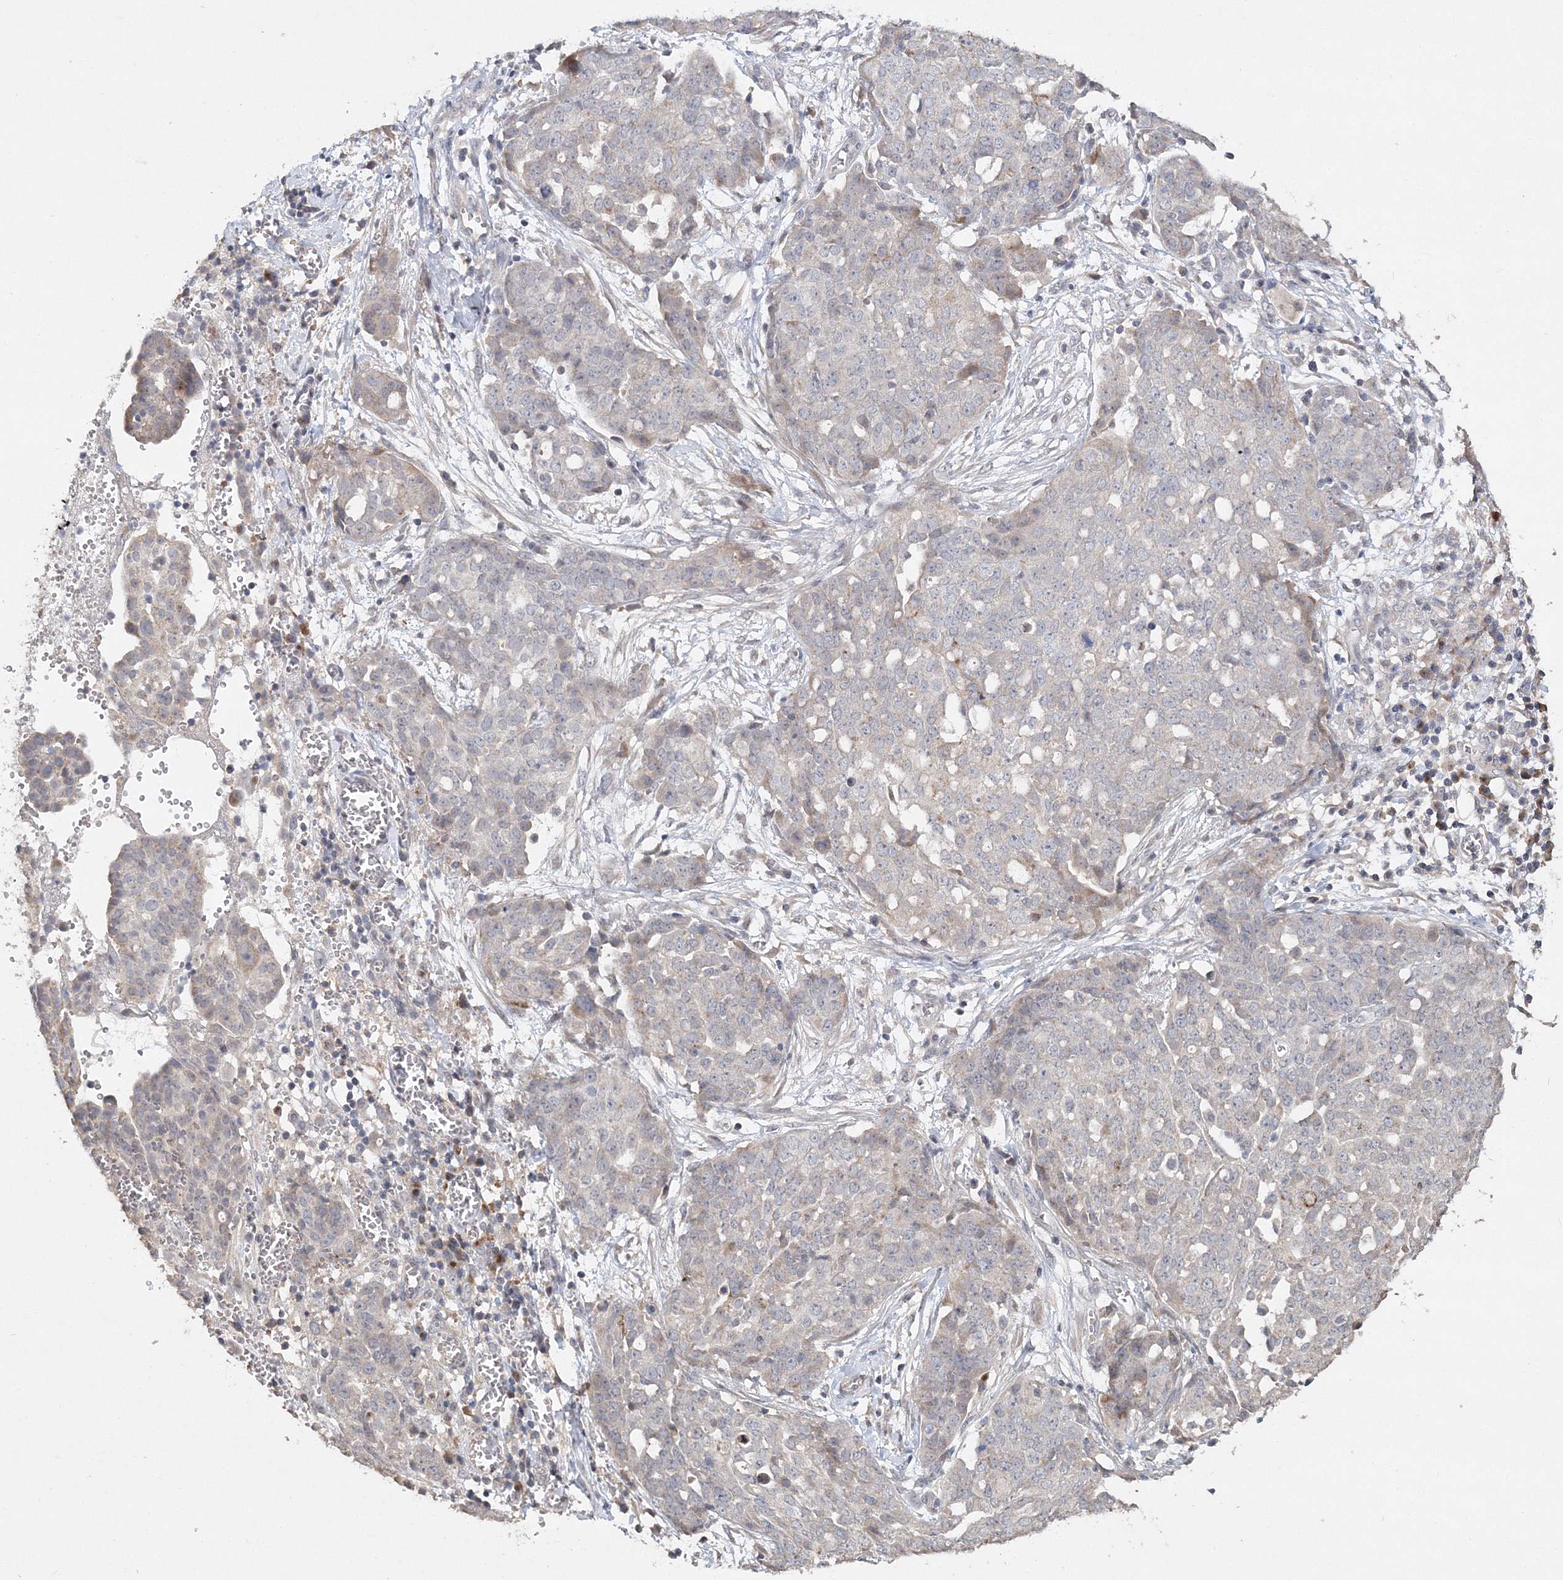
{"staining": {"intensity": "negative", "quantity": "none", "location": "none"}, "tissue": "ovarian cancer", "cell_type": "Tumor cells", "image_type": "cancer", "snomed": [{"axis": "morphology", "description": "Cystadenocarcinoma, serous, NOS"}, {"axis": "topography", "description": "Soft tissue"}, {"axis": "topography", "description": "Ovary"}], "caption": "Ovarian serous cystadenocarcinoma was stained to show a protein in brown. There is no significant positivity in tumor cells.", "gene": "GJB5", "patient": {"sex": "female", "age": 57}}